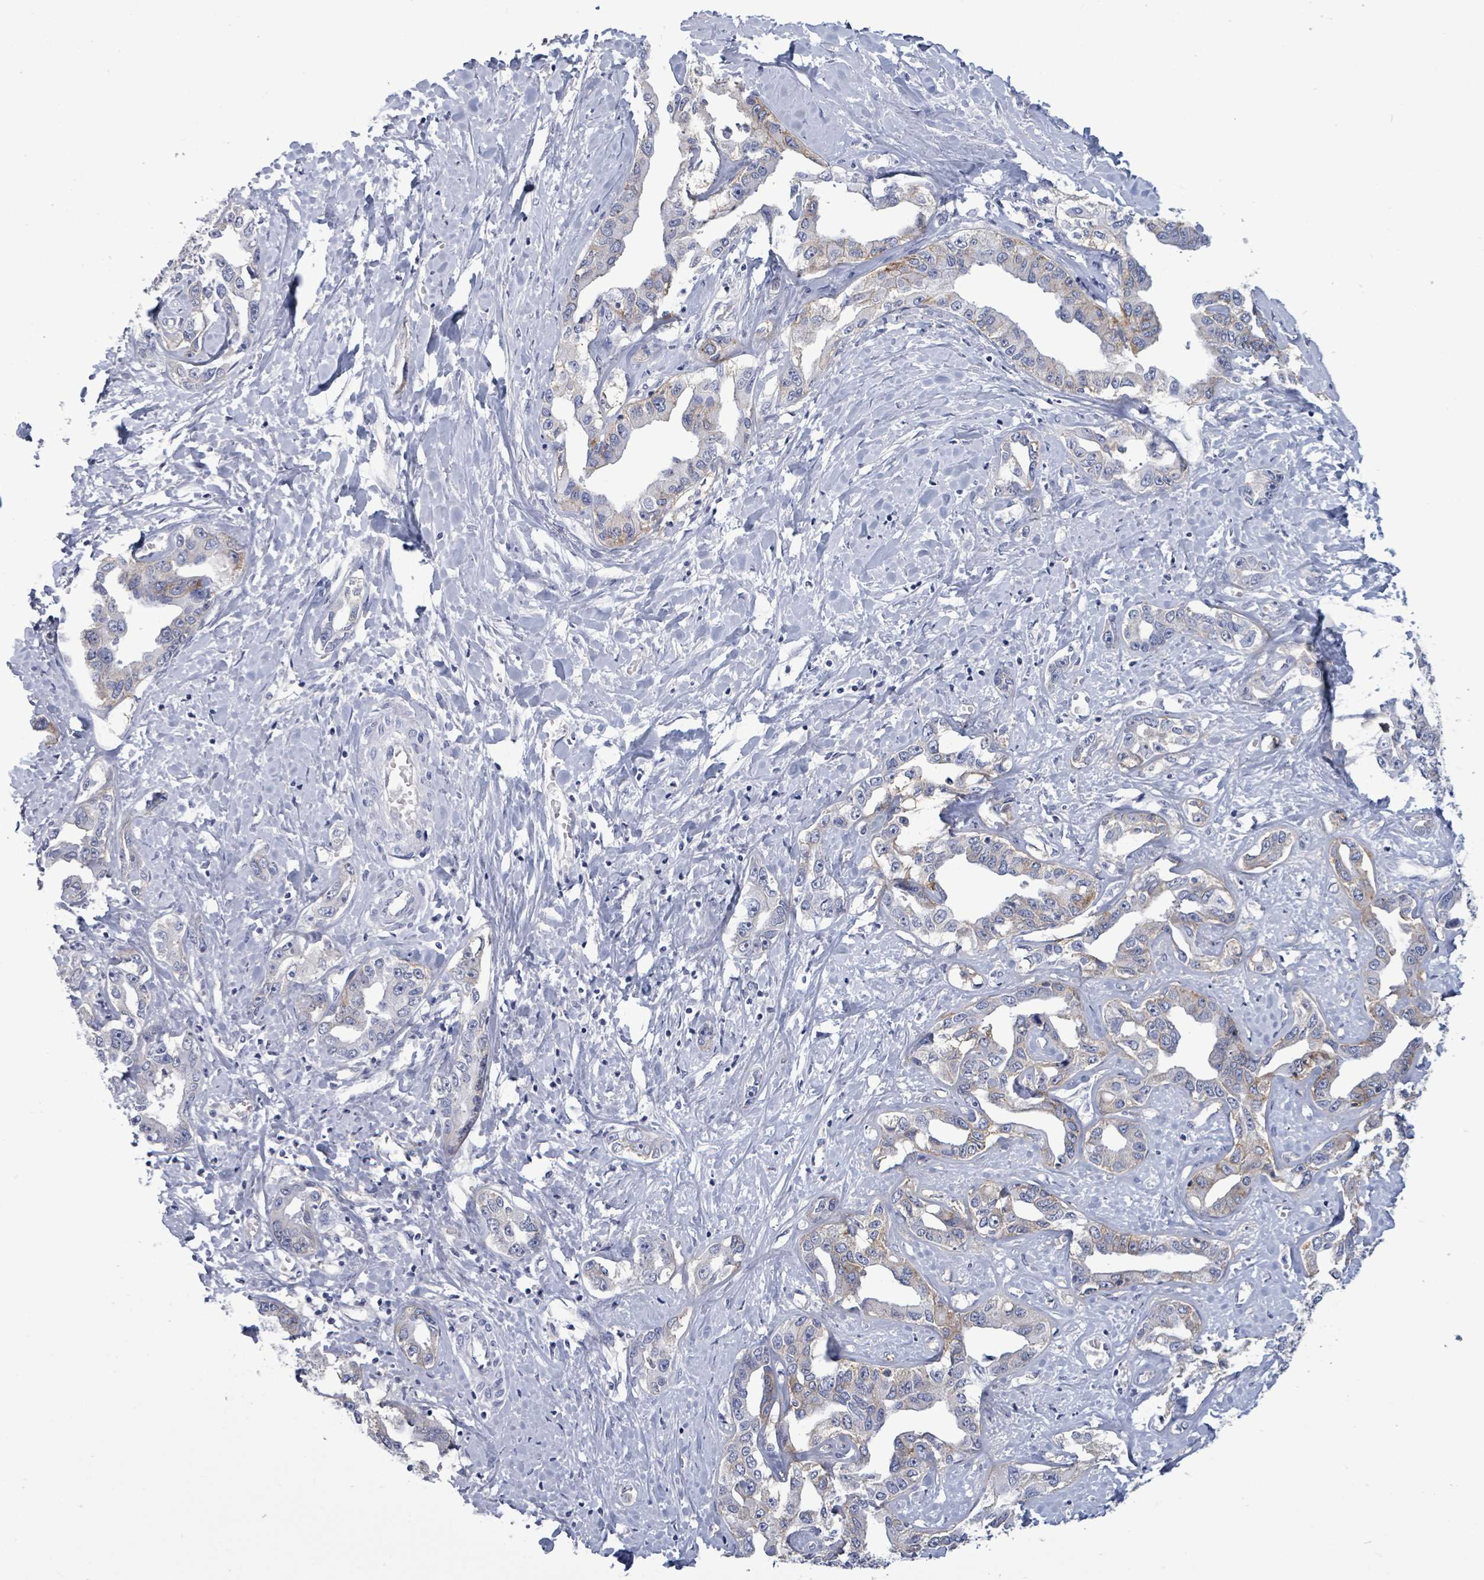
{"staining": {"intensity": "weak", "quantity": "<25%", "location": "cytoplasmic/membranous"}, "tissue": "liver cancer", "cell_type": "Tumor cells", "image_type": "cancer", "snomed": [{"axis": "morphology", "description": "Cholangiocarcinoma"}, {"axis": "topography", "description": "Liver"}], "caption": "The image shows no staining of tumor cells in liver cancer.", "gene": "BSG", "patient": {"sex": "male", "age": 59}}